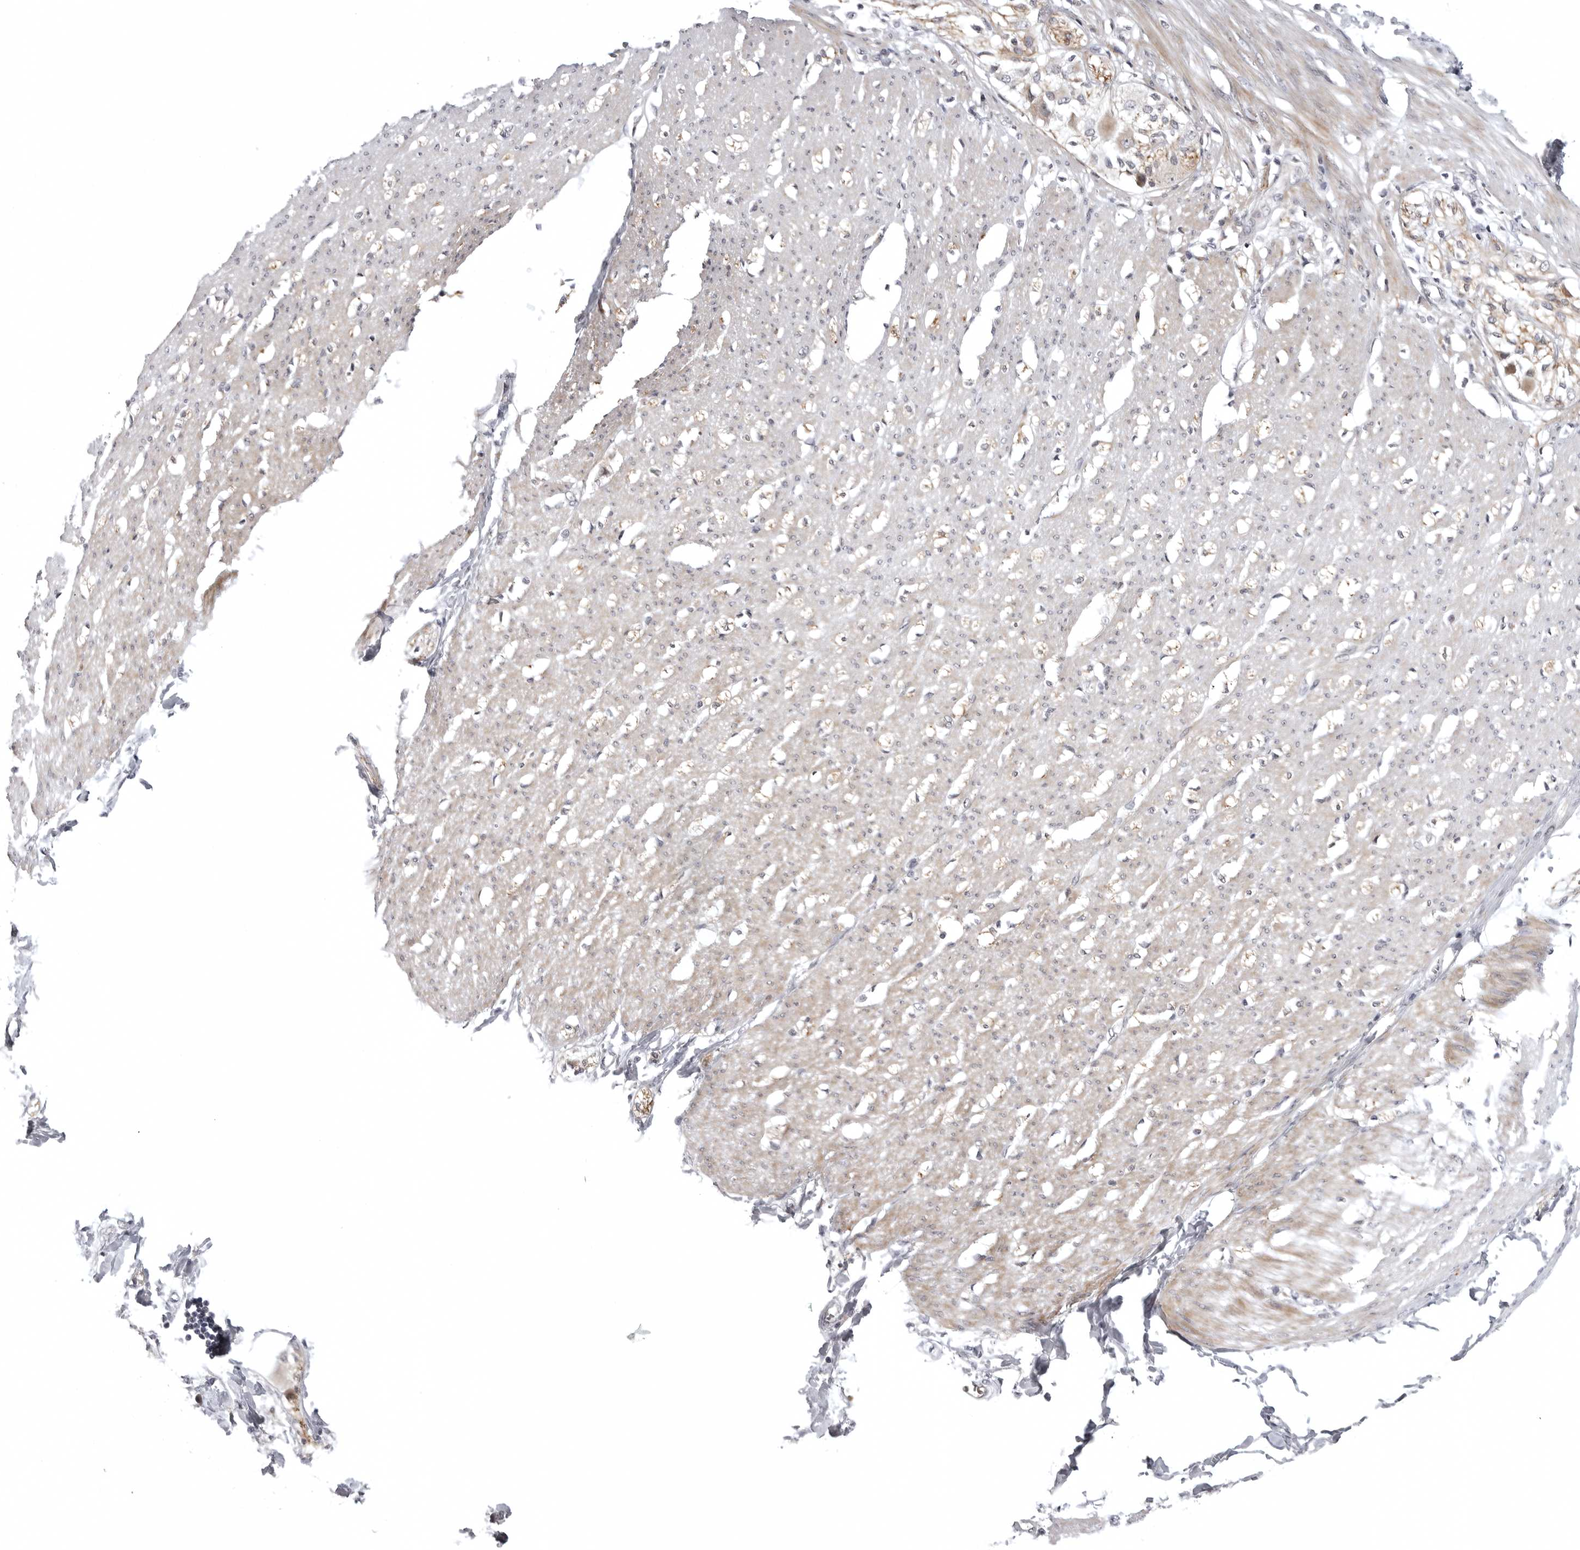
{"staining": {"intensity": "moderate", "quantity": "25%-75%", "location": "cytoplasmic/membranous"}, "tissue": "smooth muscle", "cell_type": "Smooth muscle cells", "image_type": "normal", "snomed": [{"axis": "morphology", "description": "Normal tissue, NOS"}, {"axis": "morphology", "description": "Adenocarcinoma, NOS"}, {"axis": "topography", "description": "Colon"}, {"axis": "topography", "description": "Peripheral nerve tissue"}], "caption": "Smooth muscle cells reveal moderate cytoplasmic/membranous positivity in about 25%-75% of cells in normal smooth muscle.", "gene": "CD300LD", "patient": {"sex": "male", "age": 14}}